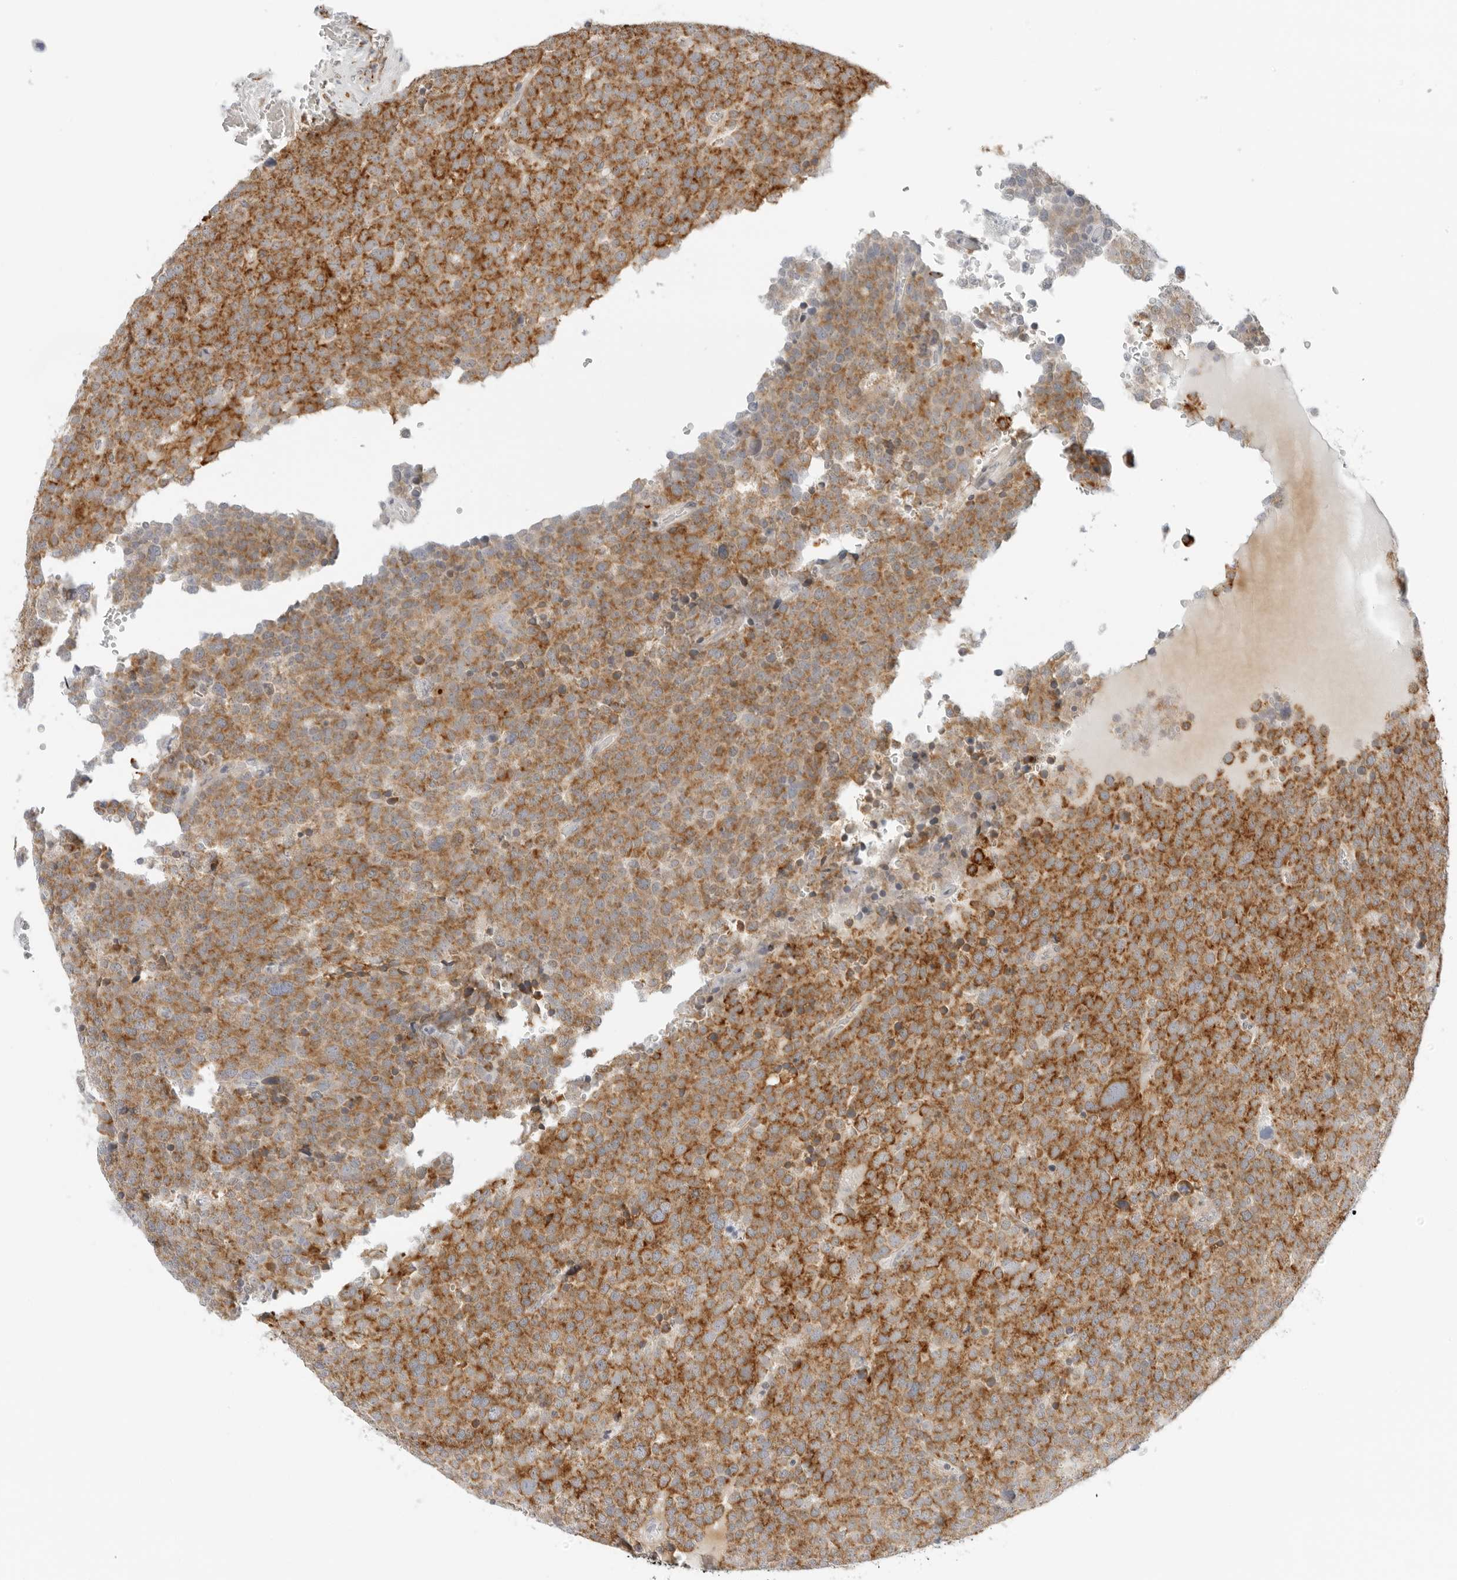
{"staining": {"intensity": "strong", "quantity": ">75%", "location": "cytoplasmic/membranous"}, "tissue": "testis cancer", "cell_type": "Tumor cells", "image_type": "cancer", "snomed": [{"axis": "morphology", "description": "Seminoma, NOS"}, {"axis": "topography", "description": "Testis"}], "caption": "High-power microscopy captured an immunohistochemistry image of seminoma (testis), revealing strong cytoplasmic/membranous positivity in about >75% of tumor cells.", "gene": "RC3H1", "patient": {"sex": "male", "age": 71}}